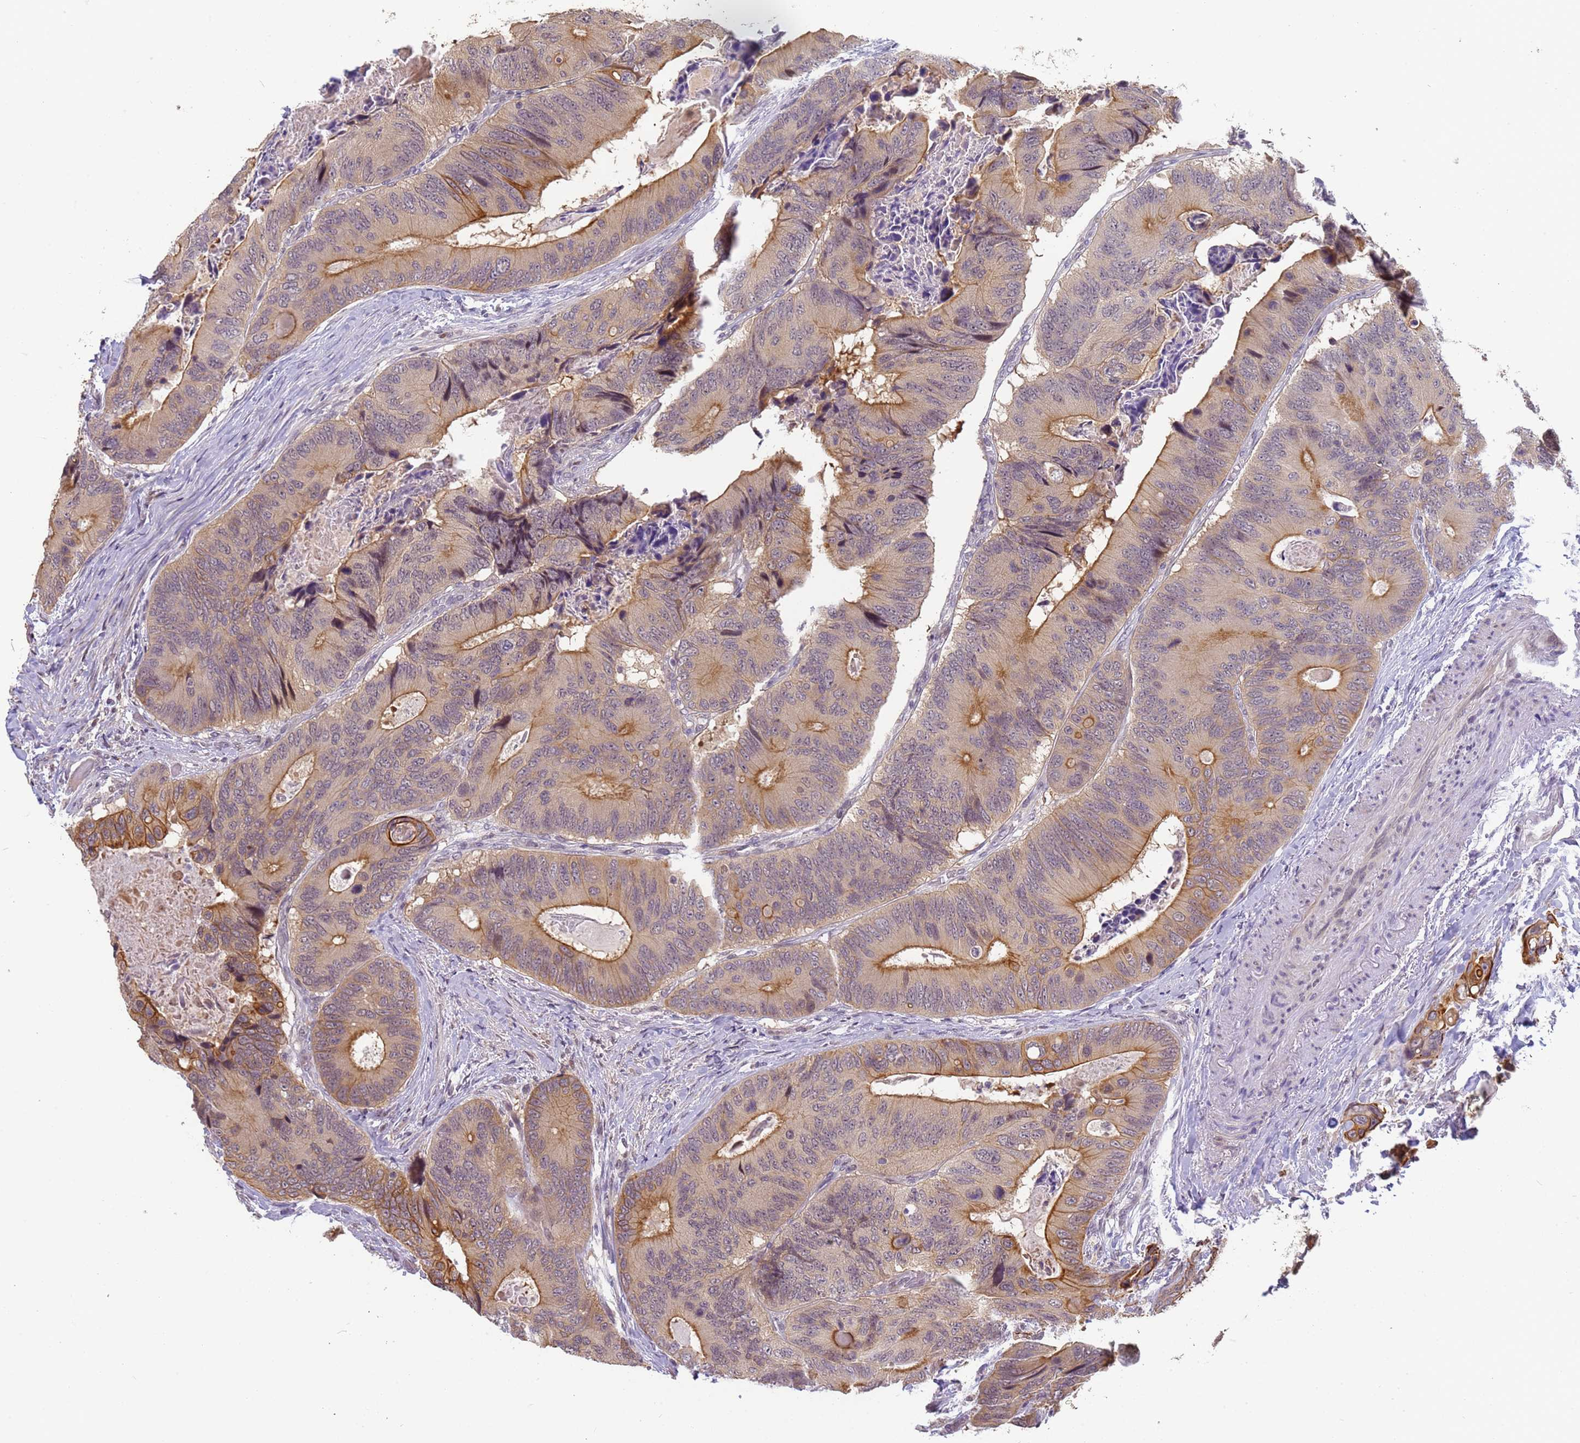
{"staining": {"intensity": "moderate", "quantity": "25%-75%", "location": "cytoplasmic/membranous"}, "tissue": "colorectal cancer", "cell_type": "Tumor cells", "image_type": "cancer", "snomed": [{"axis": "morphology", "description": "Adenocarcinoma, NOS"}, {"axis": "topography", "description": "Colon"}], "caption": "IHC staining of colorectal cancer, which demonstrates medium levels of moderate cytoplasmic/membranous staining in about 25%-75% of tumor cells indicating moderate cytoplasmic/membranous protein positivity. The staining was performed using DAB (3,3'-diaminobenzidine) (brown) for protein detection and nuclei were counterstained in hematoxylin (blue).", "gene": "VWA3A", "patient": {"sex": "male", "age": 84}}